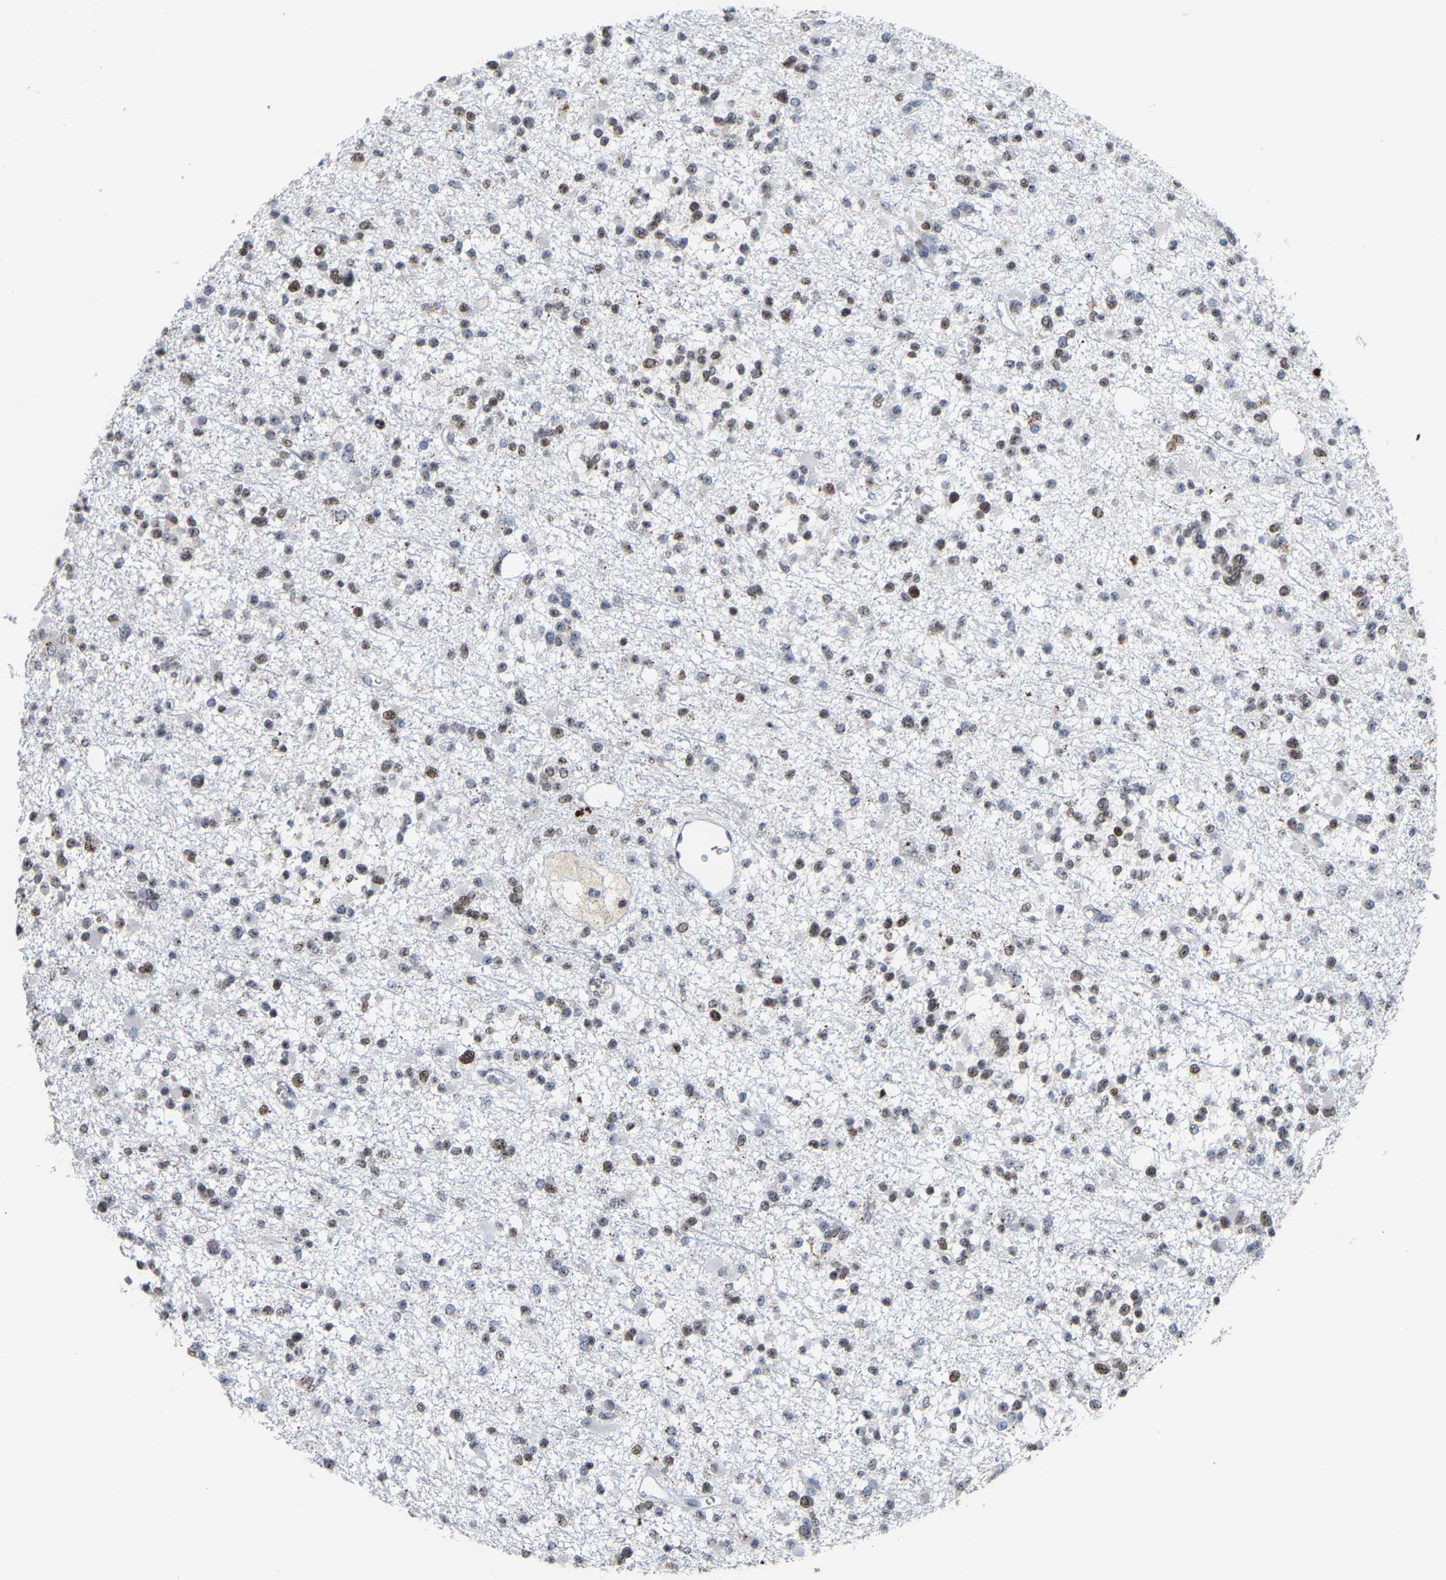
{"staining": {"intensity": "moderate", "quantity": ">75%", "location": "nuclear"}, "tissue": "glioma", "cell_type": "Tumor cells", "image_type": "cancer", "snomed": [{"axis": "morphology", "description": "Glioma, malignant, Low grade"}, {"axis": "topography", "description": "Brain"}], "caption": "Human malignant glioma (low-grade) stained with a brown dye reveals moderate nuclear positive expression in about >75% of tumor cells.", "gene": "NOP58", "patient": {"sex": "female", "age": 22}}